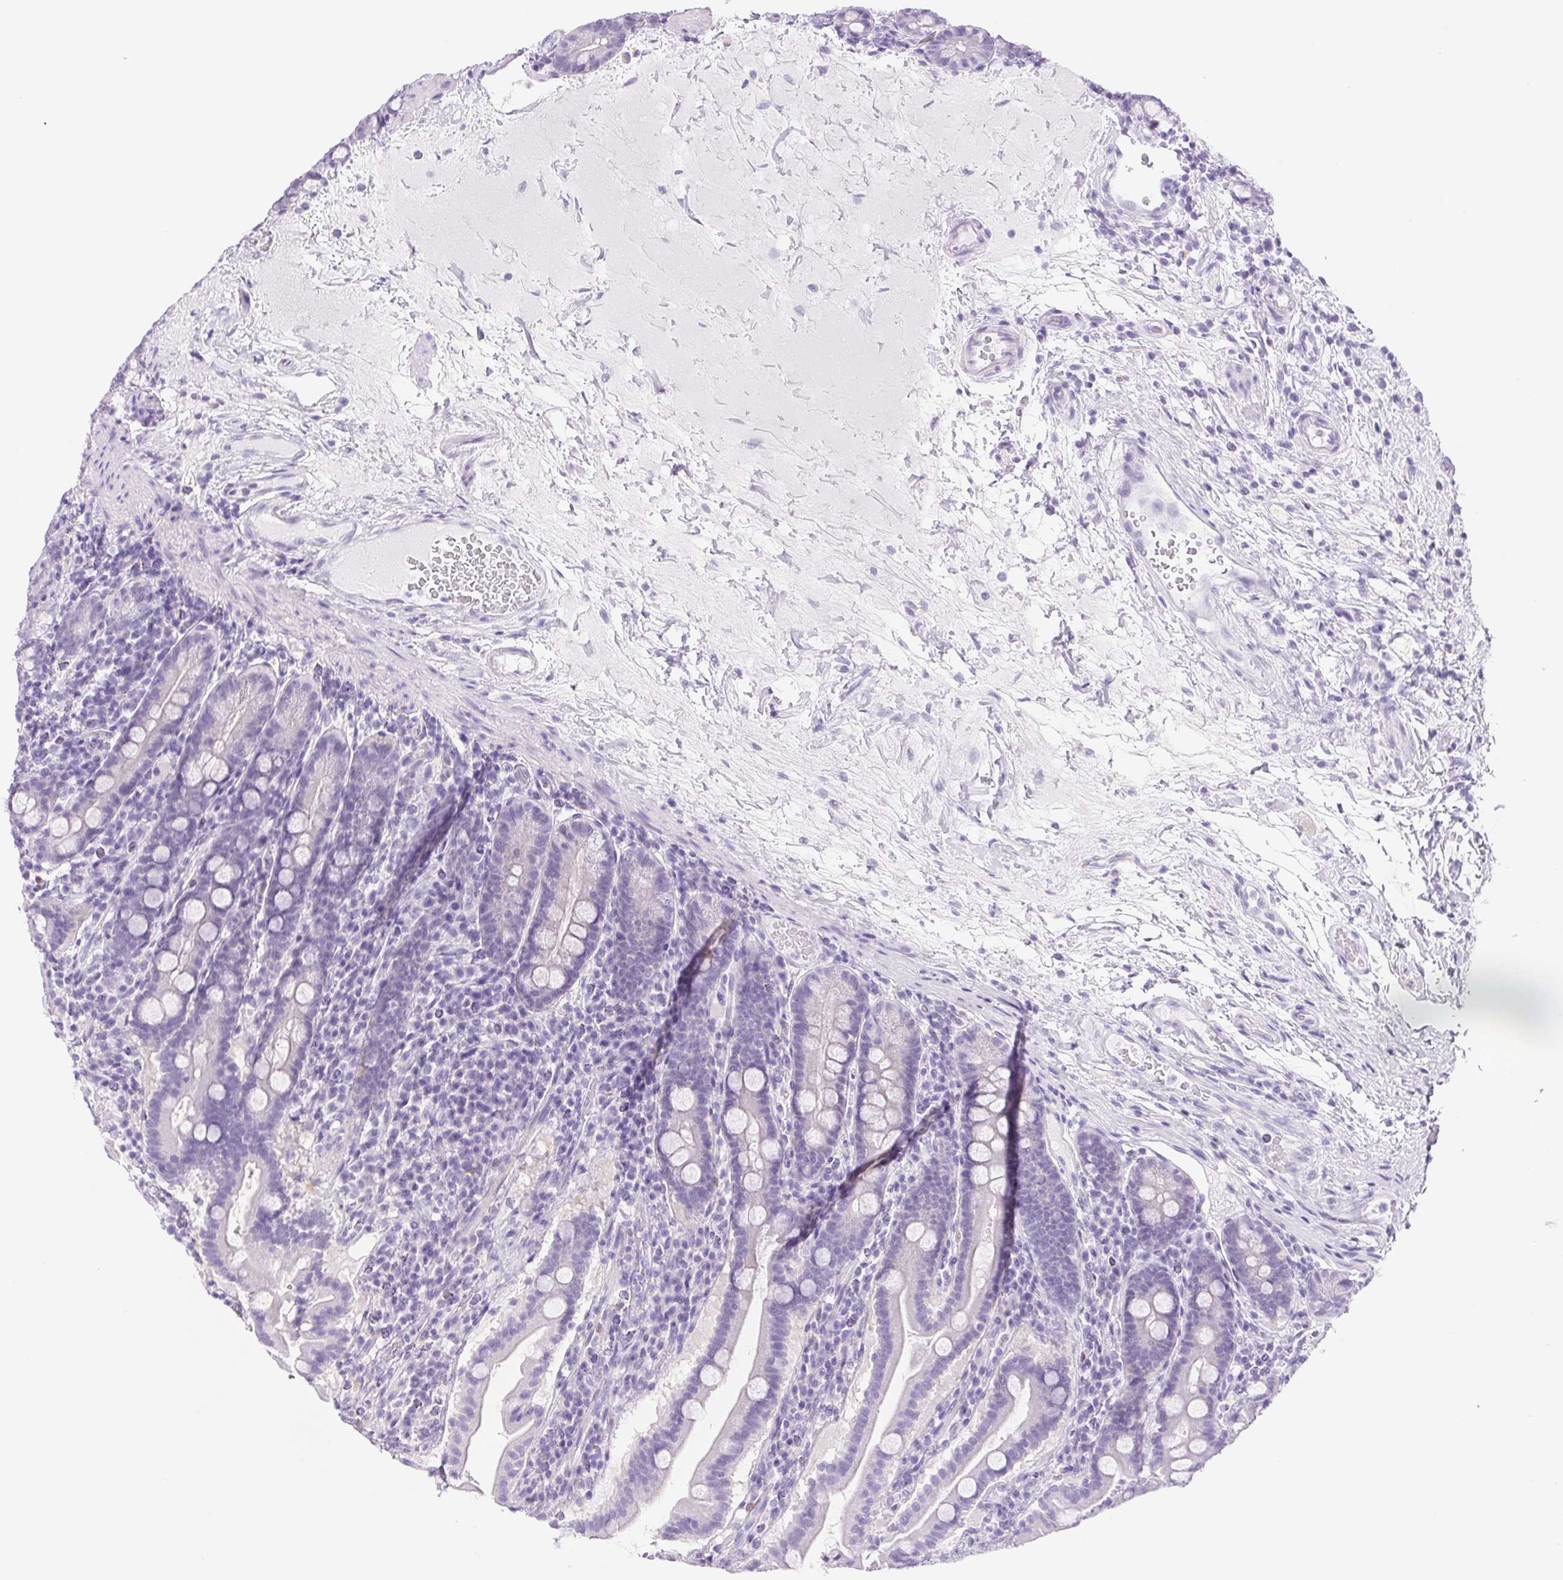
{"staining": {"intensity": "negative", "quantity": "none", "location": "none"}, "tissue": "small intestine", "cell_type": "Glandular cells", "image_type": "normal", "snomed": [{"axis": "morphology", "description": "Normal tissue, NOS"}, {"axis": "topography", "description": "Small intestine"}], "caption": "High power microscopy histopathology image of an IHC micrograph of unremarkable small intestine, revealing no significant positivity in glandular cells. Nuclei are stained in blue.", "gene": "DYNC2LI1", "patient": {"sex": "male", "age": 26}}